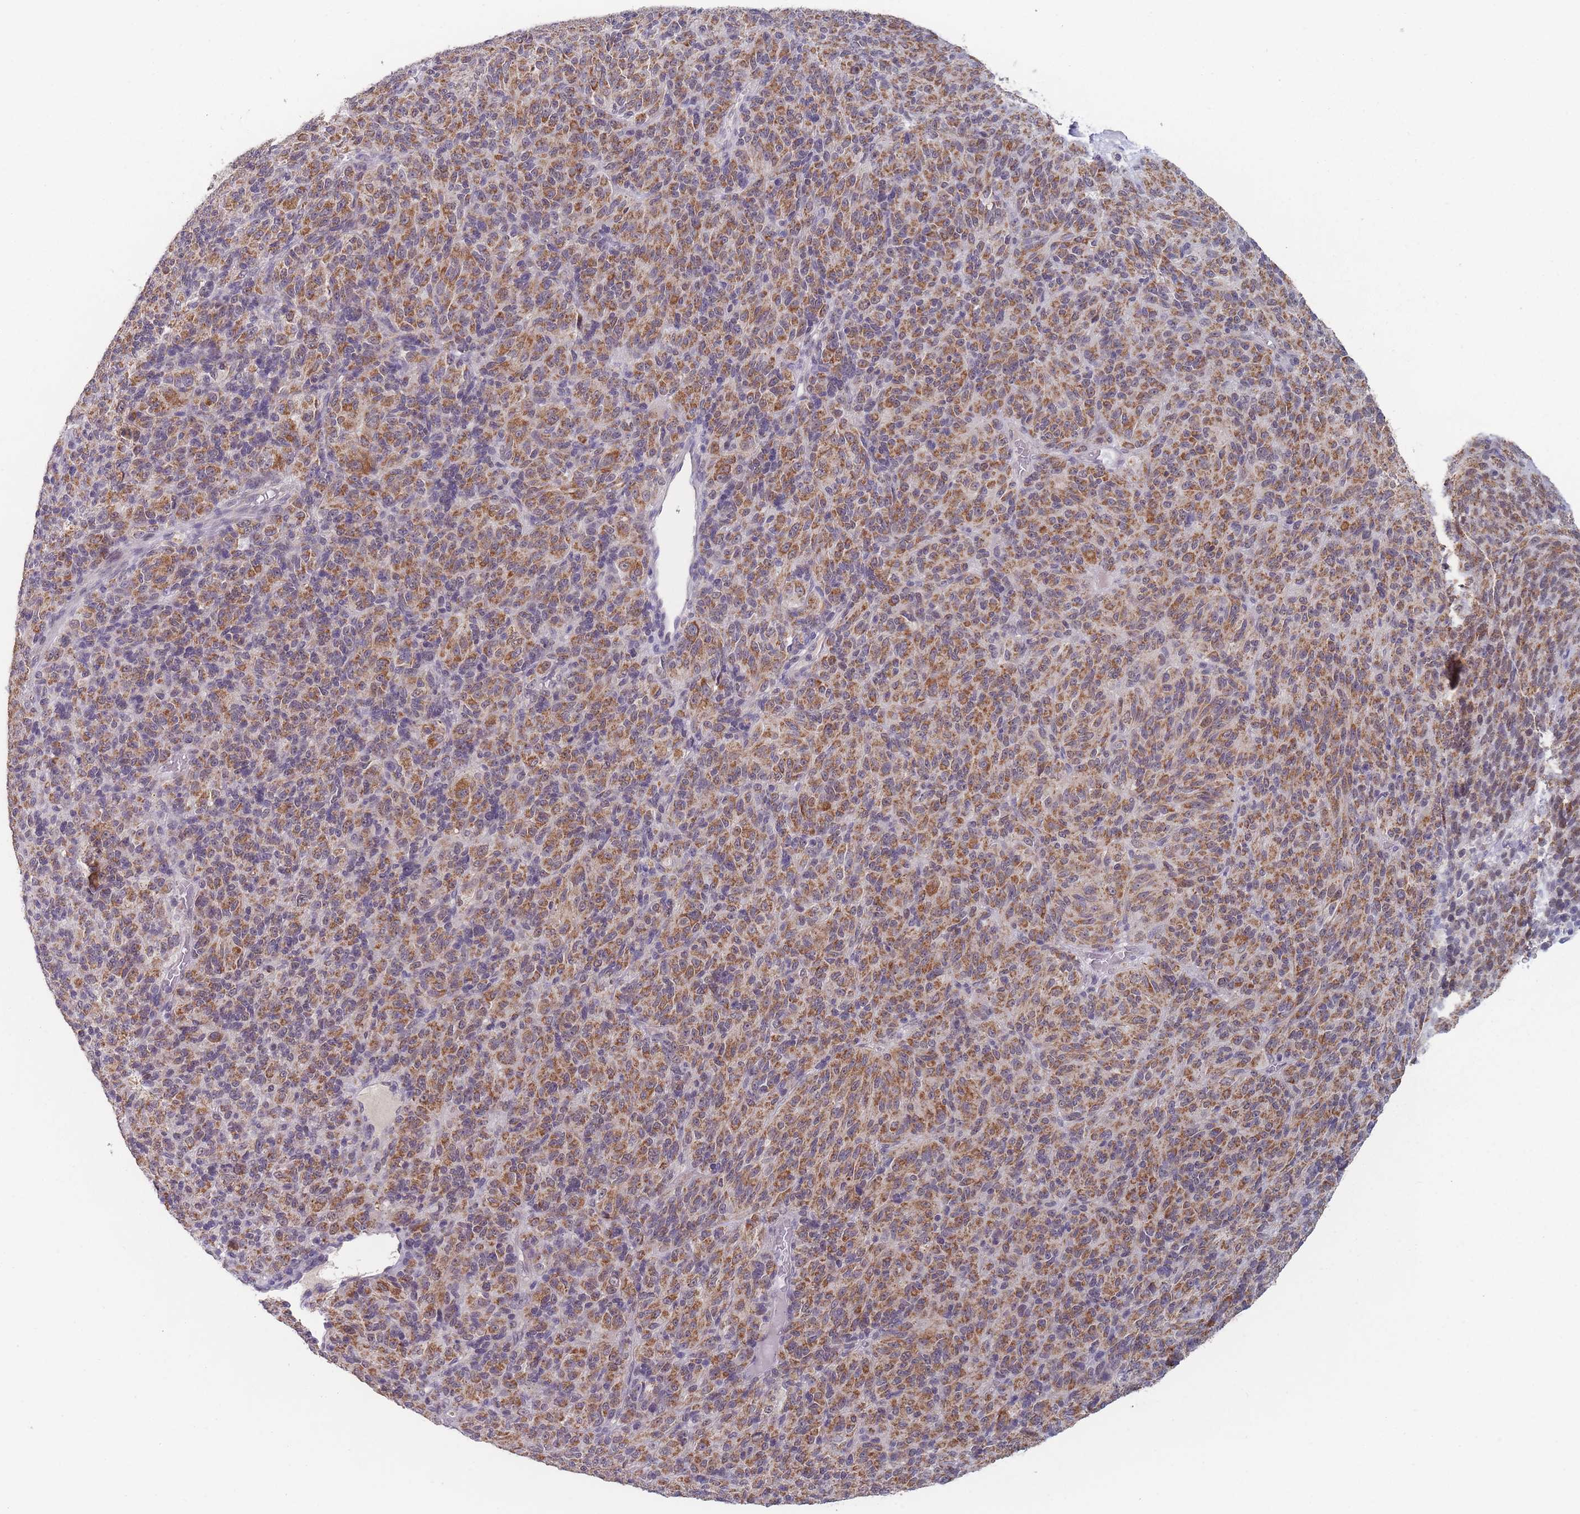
{"staining": {"intensity": "moderate", "quantity": ">75%", "location": "cytoplasmic/membranous"}, "tissue": "melanoma", "cell_type": "Tumor cells", "image_type": "cancer", "snomed": [{"axis": "morphology", "description": "Malignant melanoma, Metastatic site"}, {"axis": "topography", "description": "Brain"}], "caption": "The image reveals immunohistochemical staining of malignant melanoma (metastatic site). There is moderate cytoplasmic/membranous positivity is present in approximately >75% of tumor cells.", "gene": "PEX7", "patient": {"sex": "female", "age": 56}}